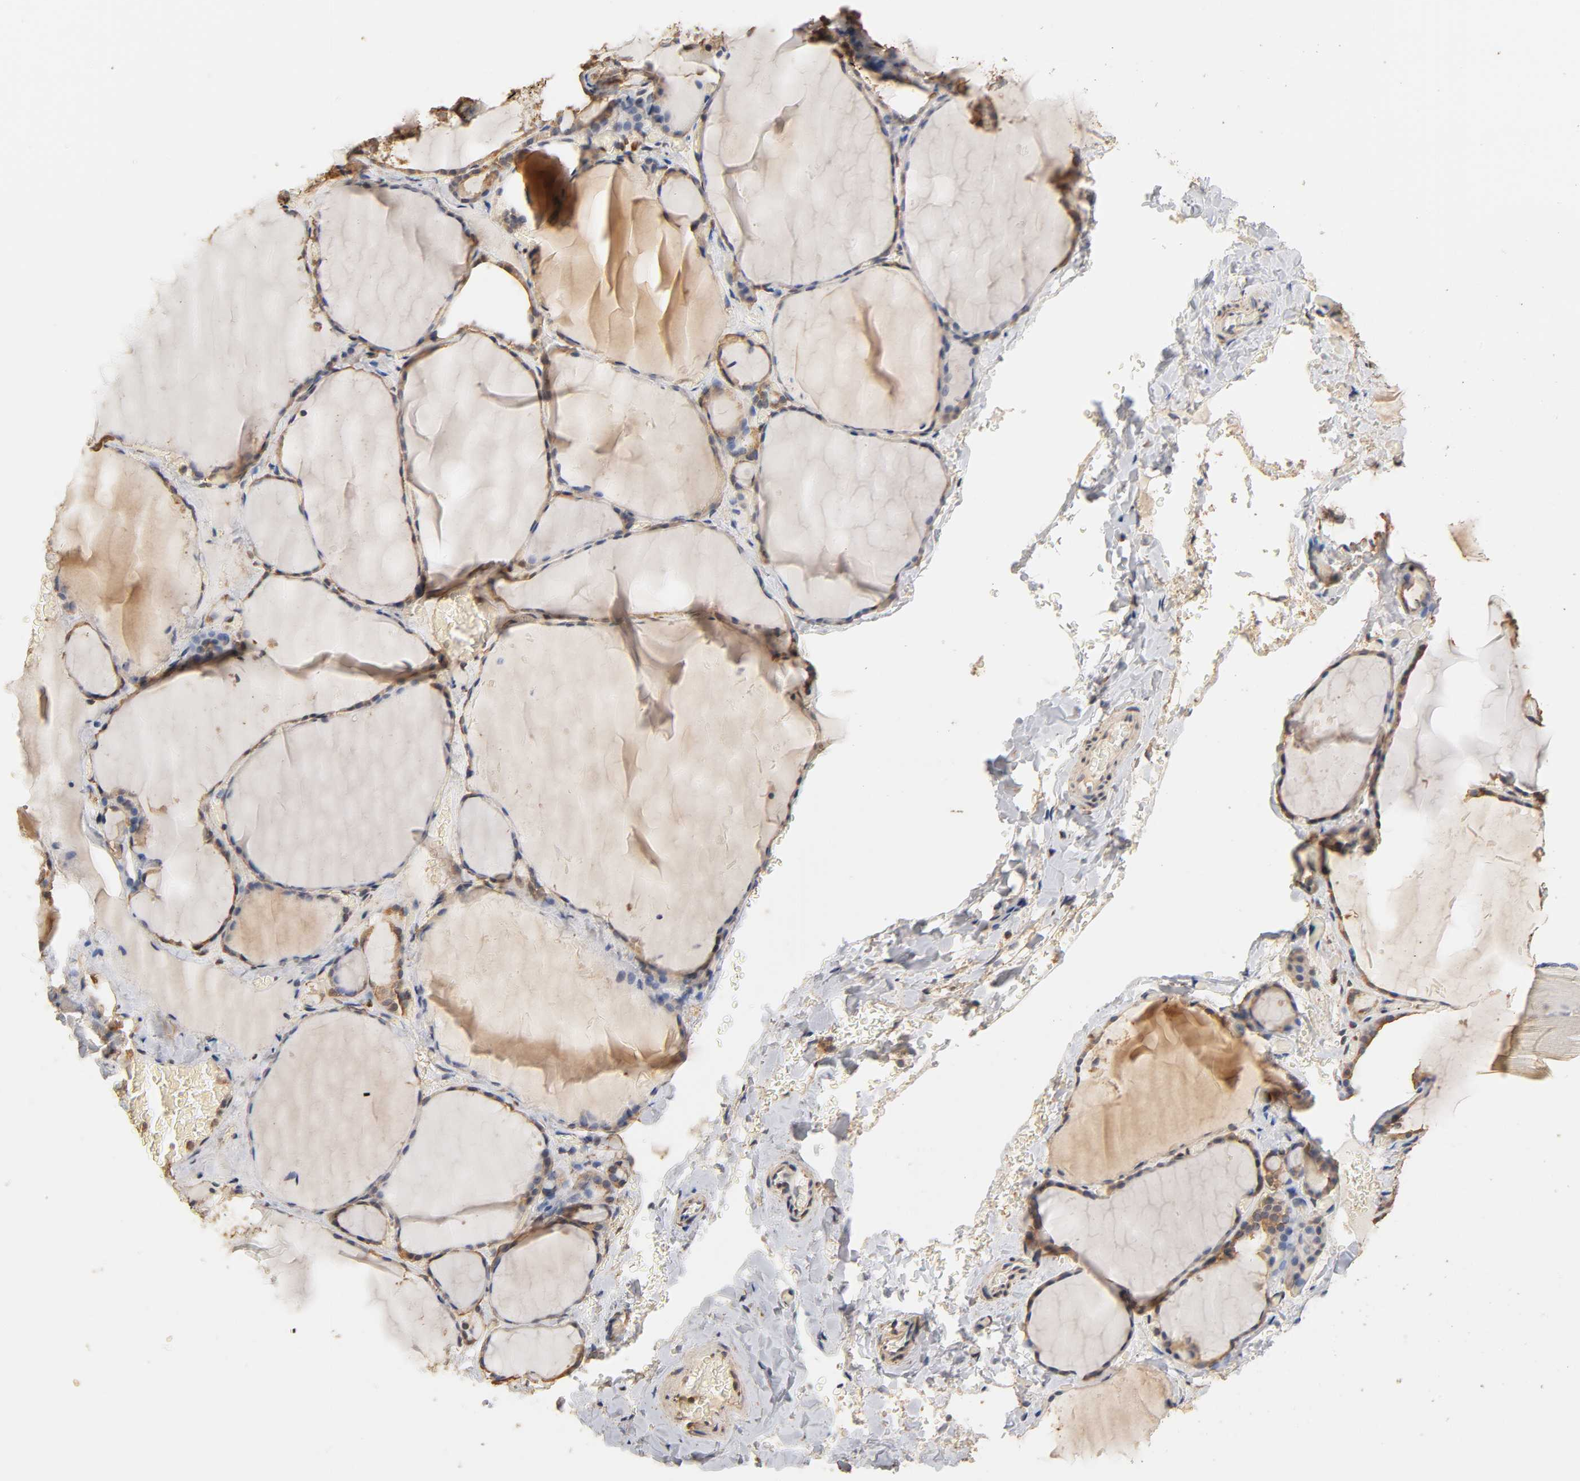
{"staining": {"intensity": "weak", "quantity": "25%-75%", "location": "cytoplasmic/membranous"}, "tissue": "thyroid gland", "cell_type": "Glandular cells", "image_type": "normal", "snomed": [{"axis": "morphology", "description": "Normal tissue, NOS"}, {"axis": "topography", "description": "Thyroid gland"}], "caption": "Brown immunohistochemical staining in unremarkable thyroid gland shows weak cytoplasmic/membranous staining in approximately 25%-75% of glandular cells. (brown staining indicates protein expression, while blue staining denotes nuclei).", "gene": "PKN1", "patient": {"sex": "female", "age": 22}}